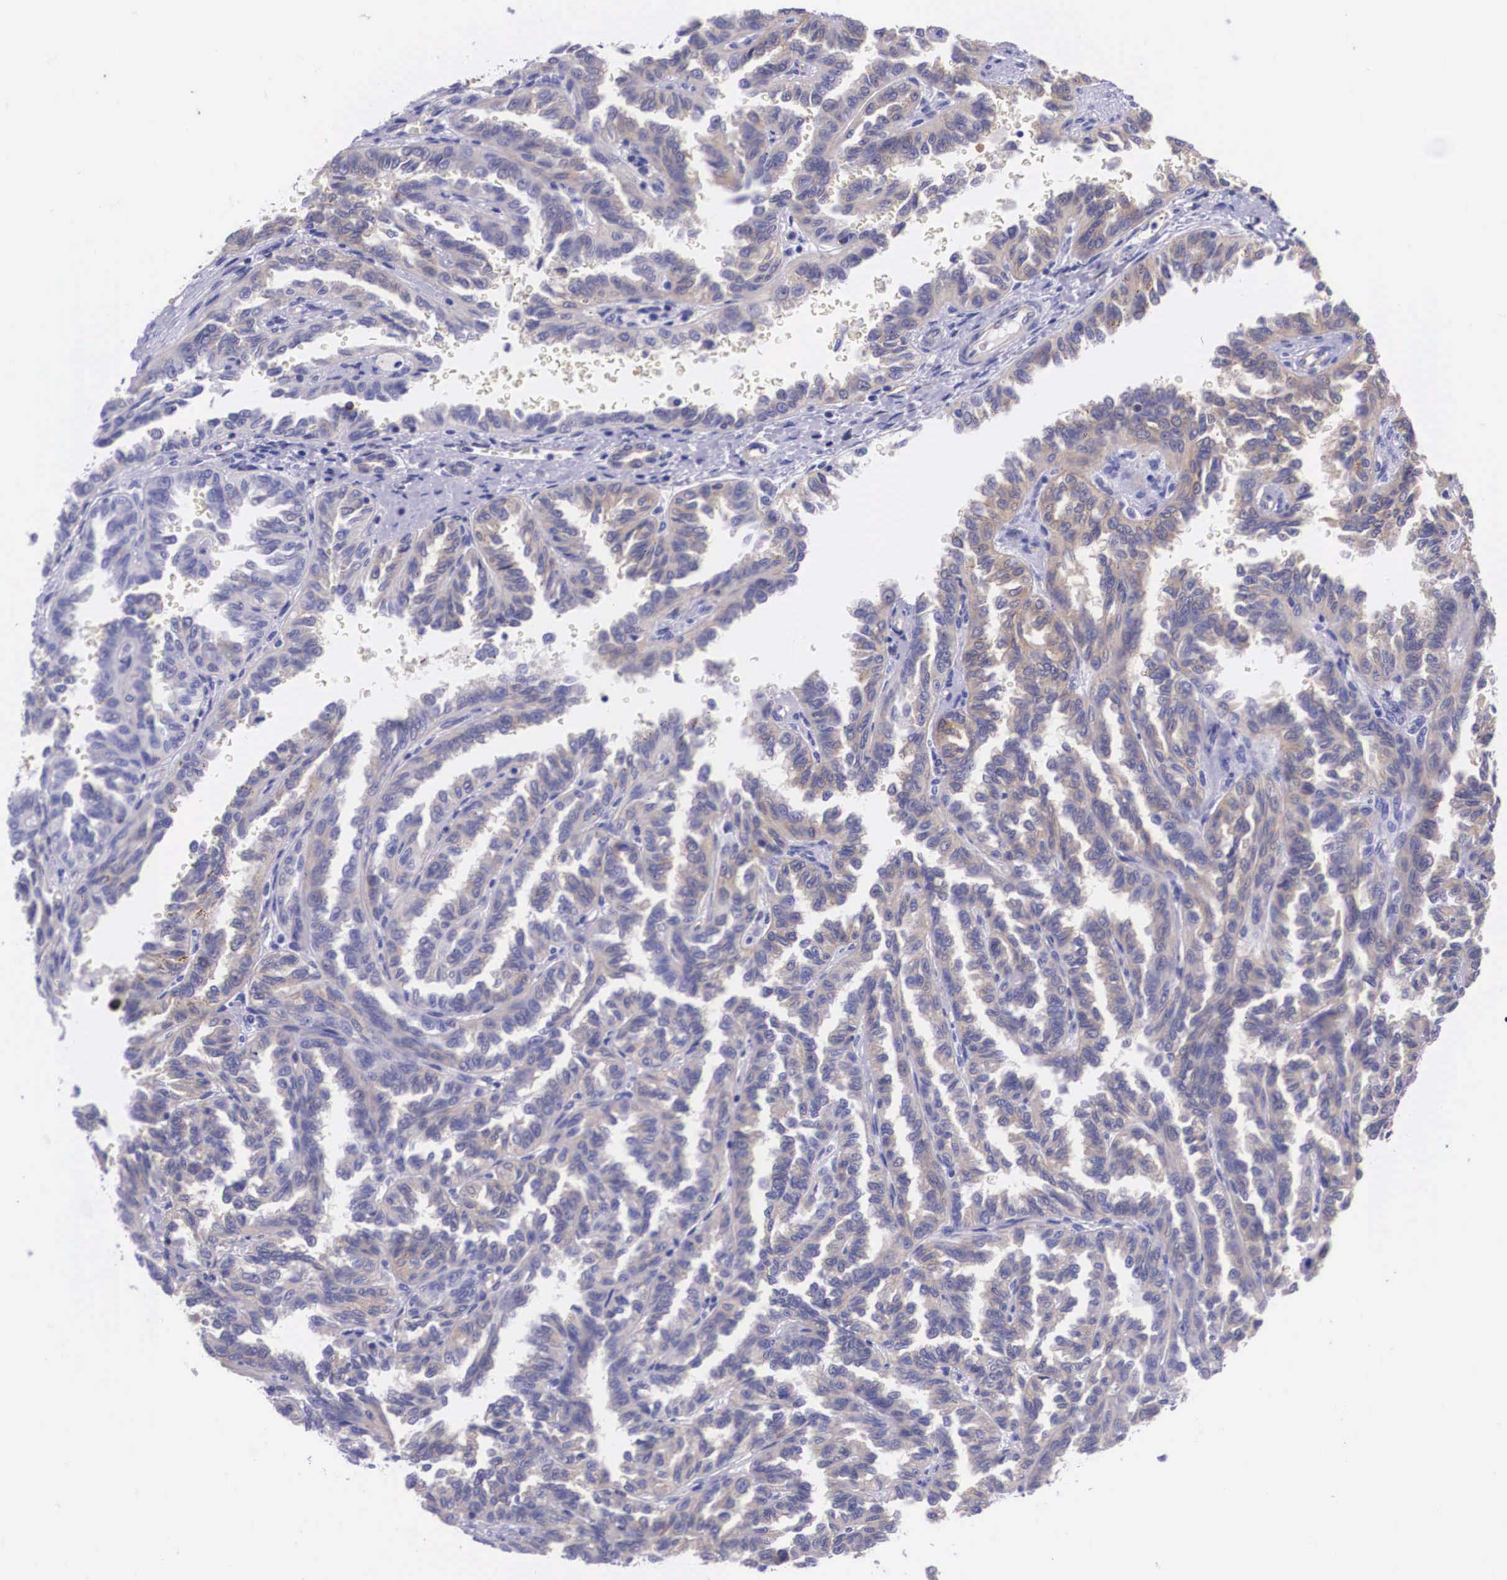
{"staining": {"intensity": "moderate", "quantity": "<25%", "location": "cytoplasmic/membranous"}, "tissue": "renal cancer", "cell_type": "Tumor cells", "image_type": "cancer", "snomed": [{"axis": "morphology", "description": "Inflammation, NOS"}, {"axis": "morphology", "description": "Adenocarcinoma, NOS"}, {"axis": "topography", "description": "Kidney"}], "caption": "Adenocarcinoma (renal) tissue reveals moderate cytoplasmic/membranous expression in approximately <25% of tumor cells", "gene": "BCAR1", "patient": {"sex": "male", "age": 68}}